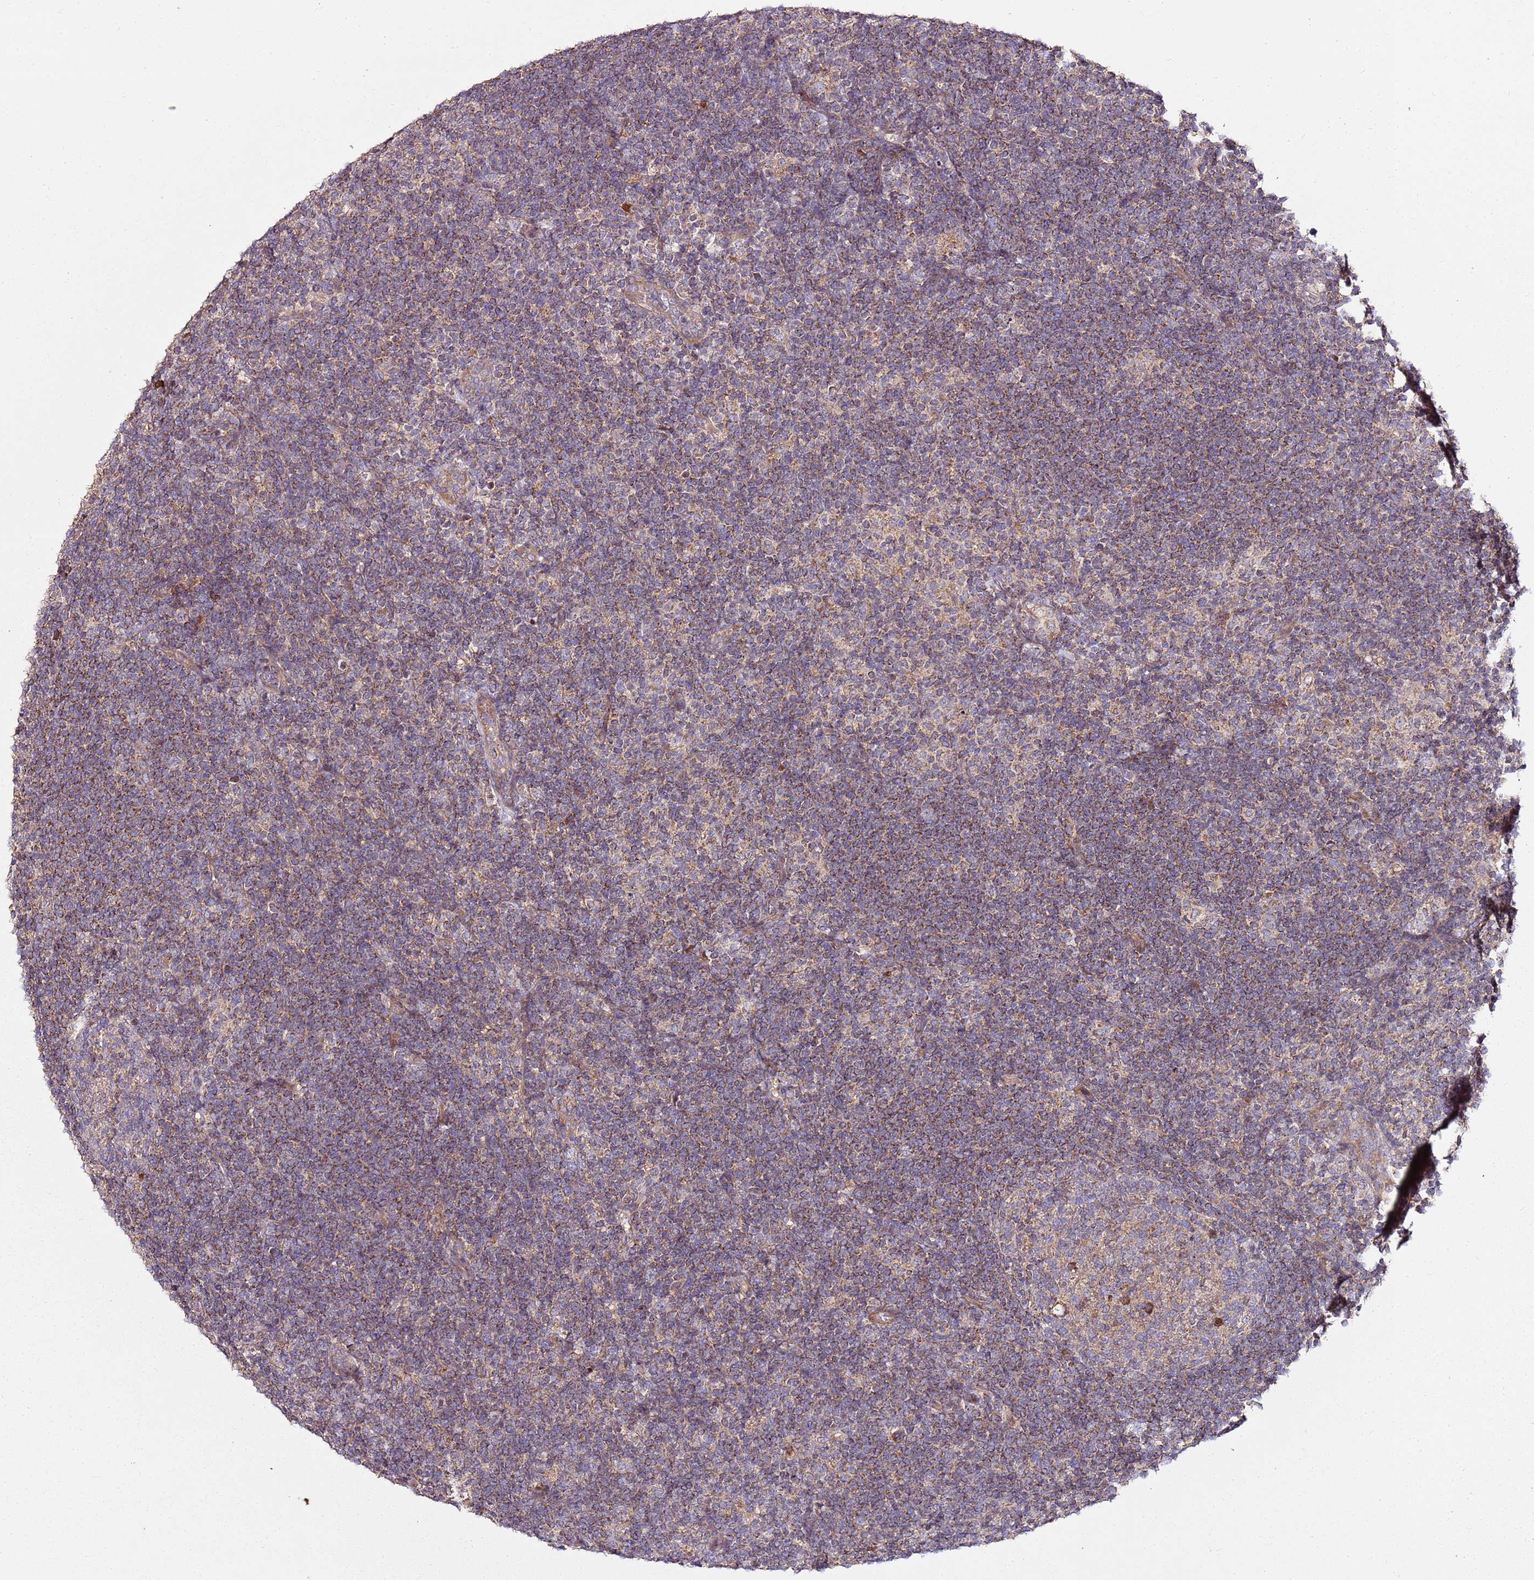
{"staining": {"intensity": "weak", "quantity": "<25%", "location": "cytoplasmic/membranous"}, "tissue": "lymphoma", "cell_type": "Tumor cells", "image_type": "cancer", "snomed": [{"axis": "morphology", "description": "Hodgkin's disease, NOS"}, {"axis": "topography", "description": "Lymph node"}], "caption": "Immunohistochemical staining of human Hodgkin's disease reveals no significant staining in tumor cells.", "gene": "KRTAP21-3", "patient": {"sex": "female", "age": 57}}